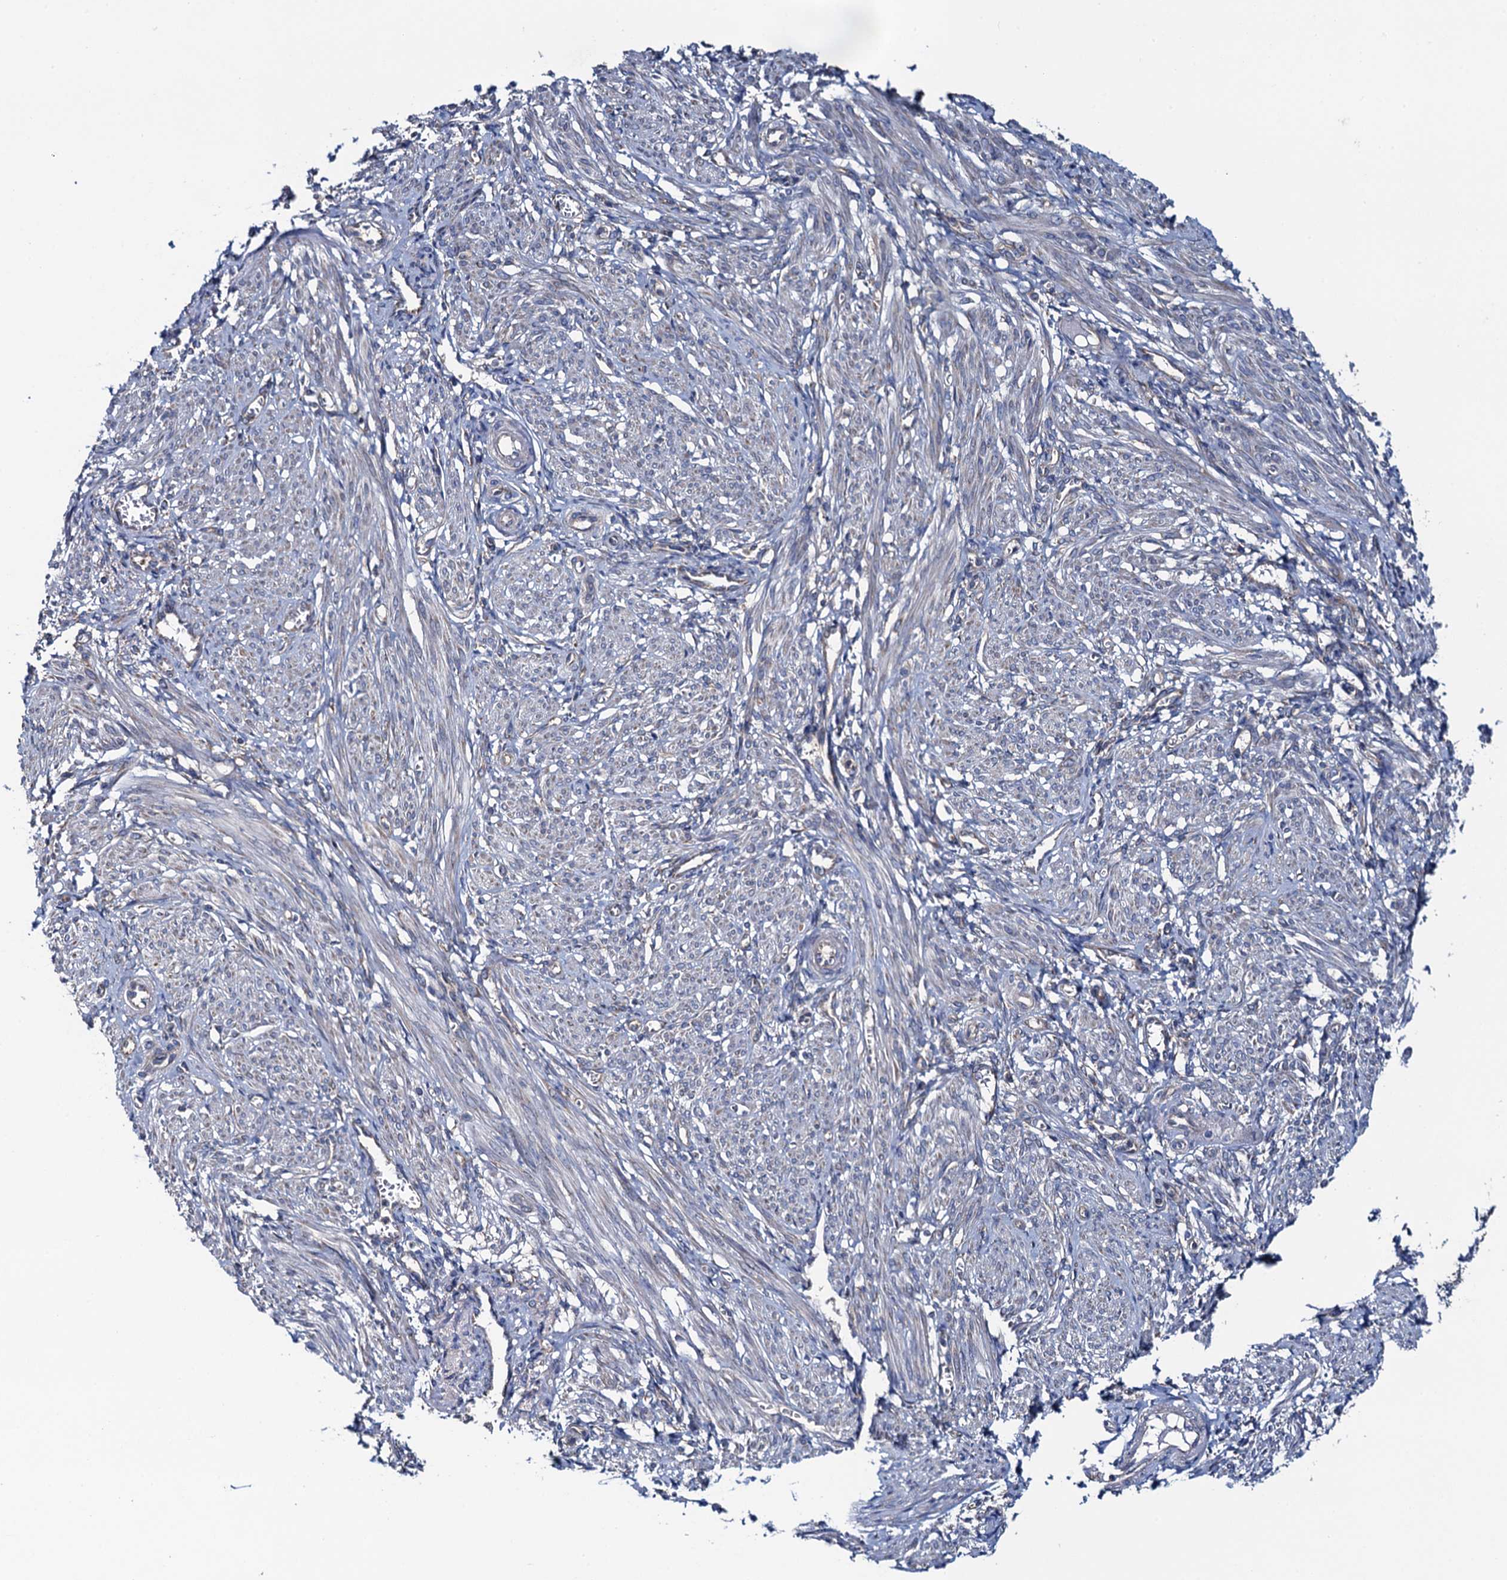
{"staining": {"intensity": "negative", "quantity": "none", "location": "none"}, "tissue": "smooth muscle", "cell_type": "Smooth muscle cells", "image_type": "normal", "snomed": [{"axis": "morphology", "description": "Normal tissue, NOS"}, {"axis": "topography", "description": "Smooth muscle"}], "caption": "IHC of normal smooth muscle reveals no staining in smooth muscle cells.", "gene": "ADCY9", "patient": {"sex": "female", "age": 39}}